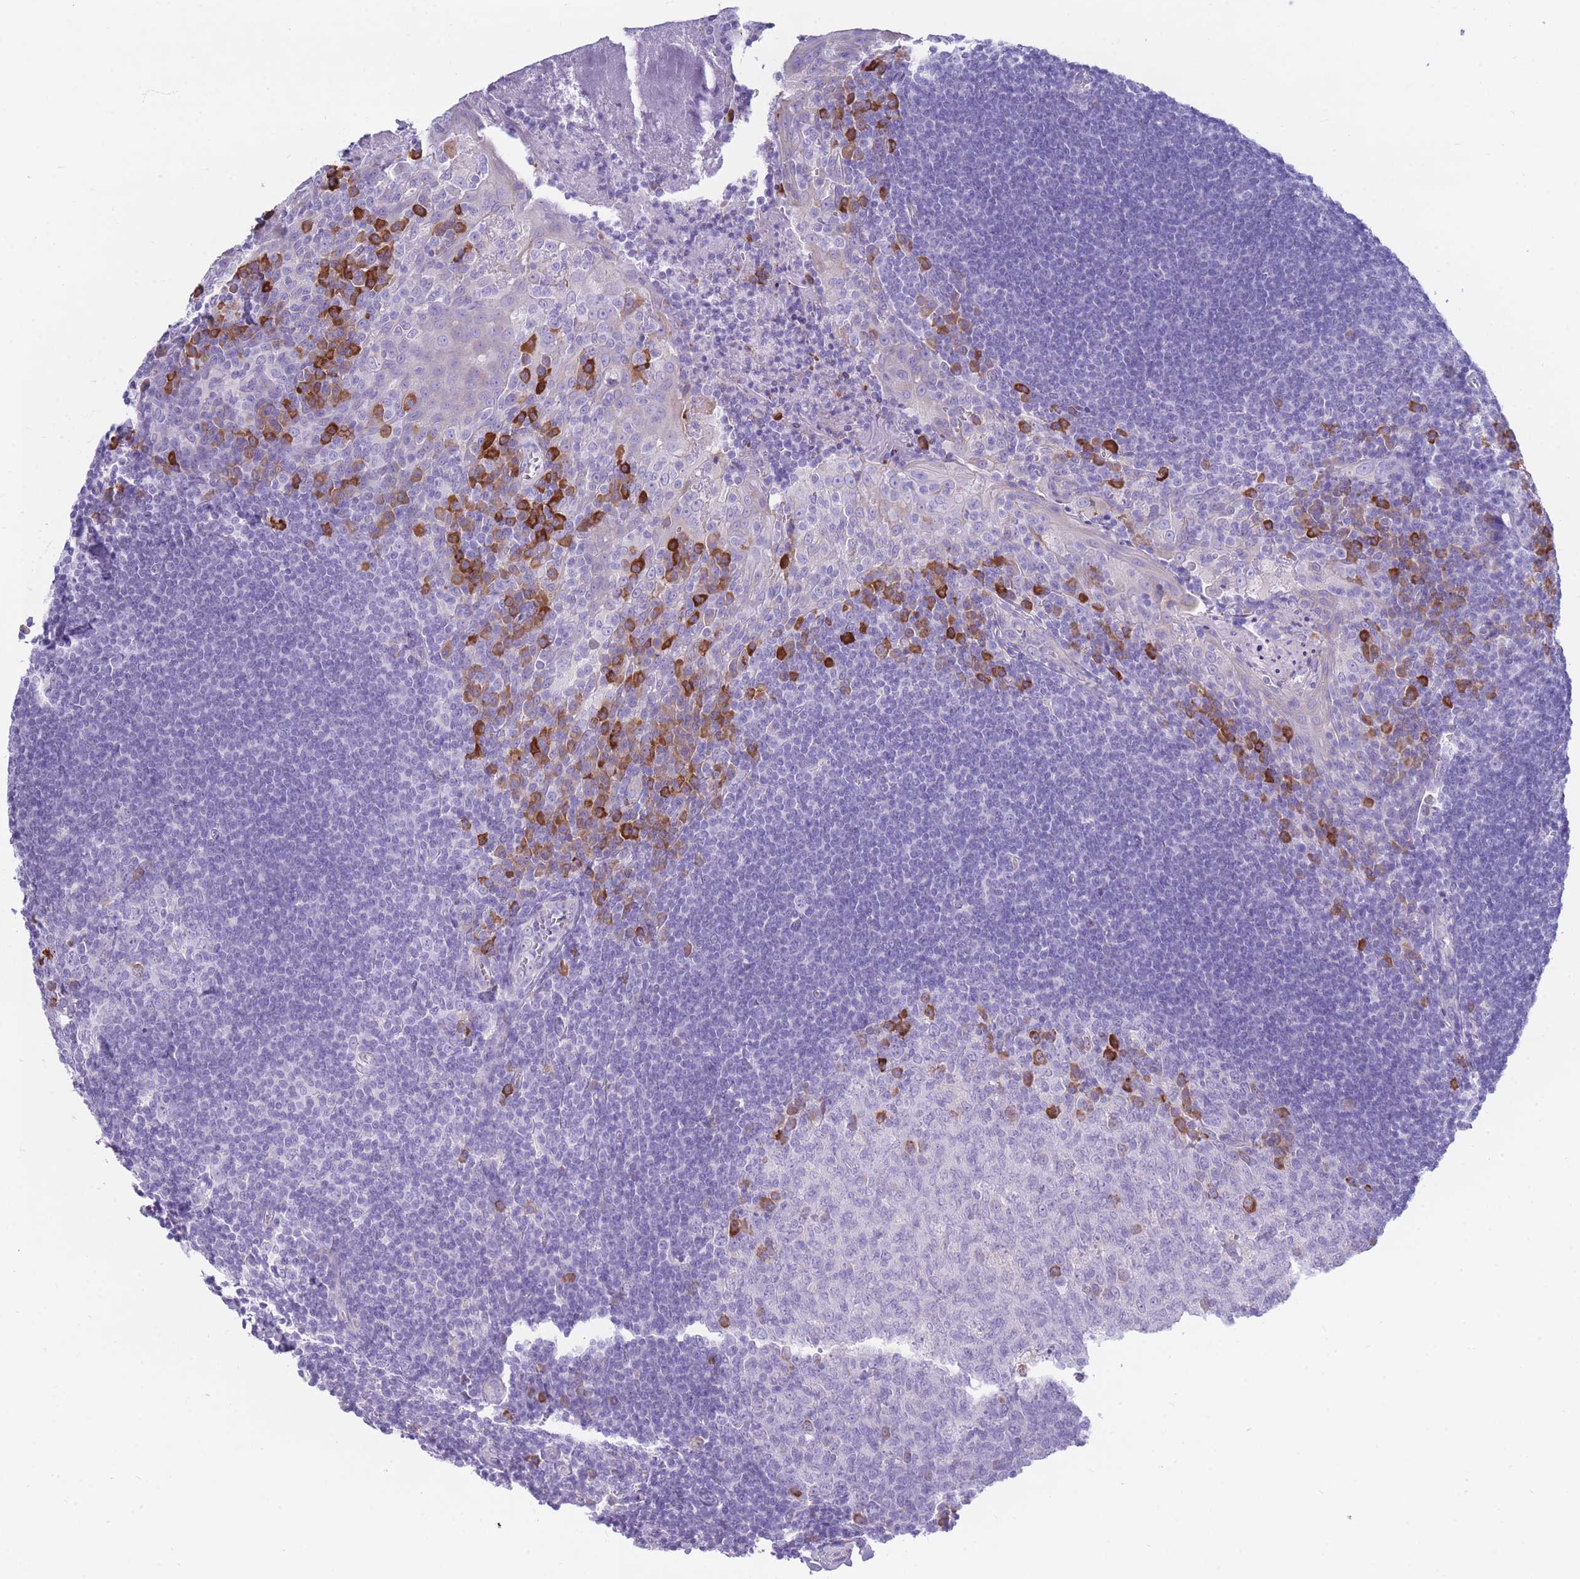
{"staining": {"intensity": "negative", "quantity": "none", "location": "none"}, "tissue": "tonsil", "cell_type": "Germinal center cells", "image_type": "normal", "snomed": [{"axis": "morphology", "description": "Normal tissue, NOS"}, {"axis": "topography", "description": "Tonsil"}], "caption": "Germinal center cells show no significant expression in benign tonsil. The staining is performed using DAB brown chromogen with nuclei counter-stained in using hematoxylin.", "gene": "XKR8", "patient": {"sex": "male", "age": 27}}